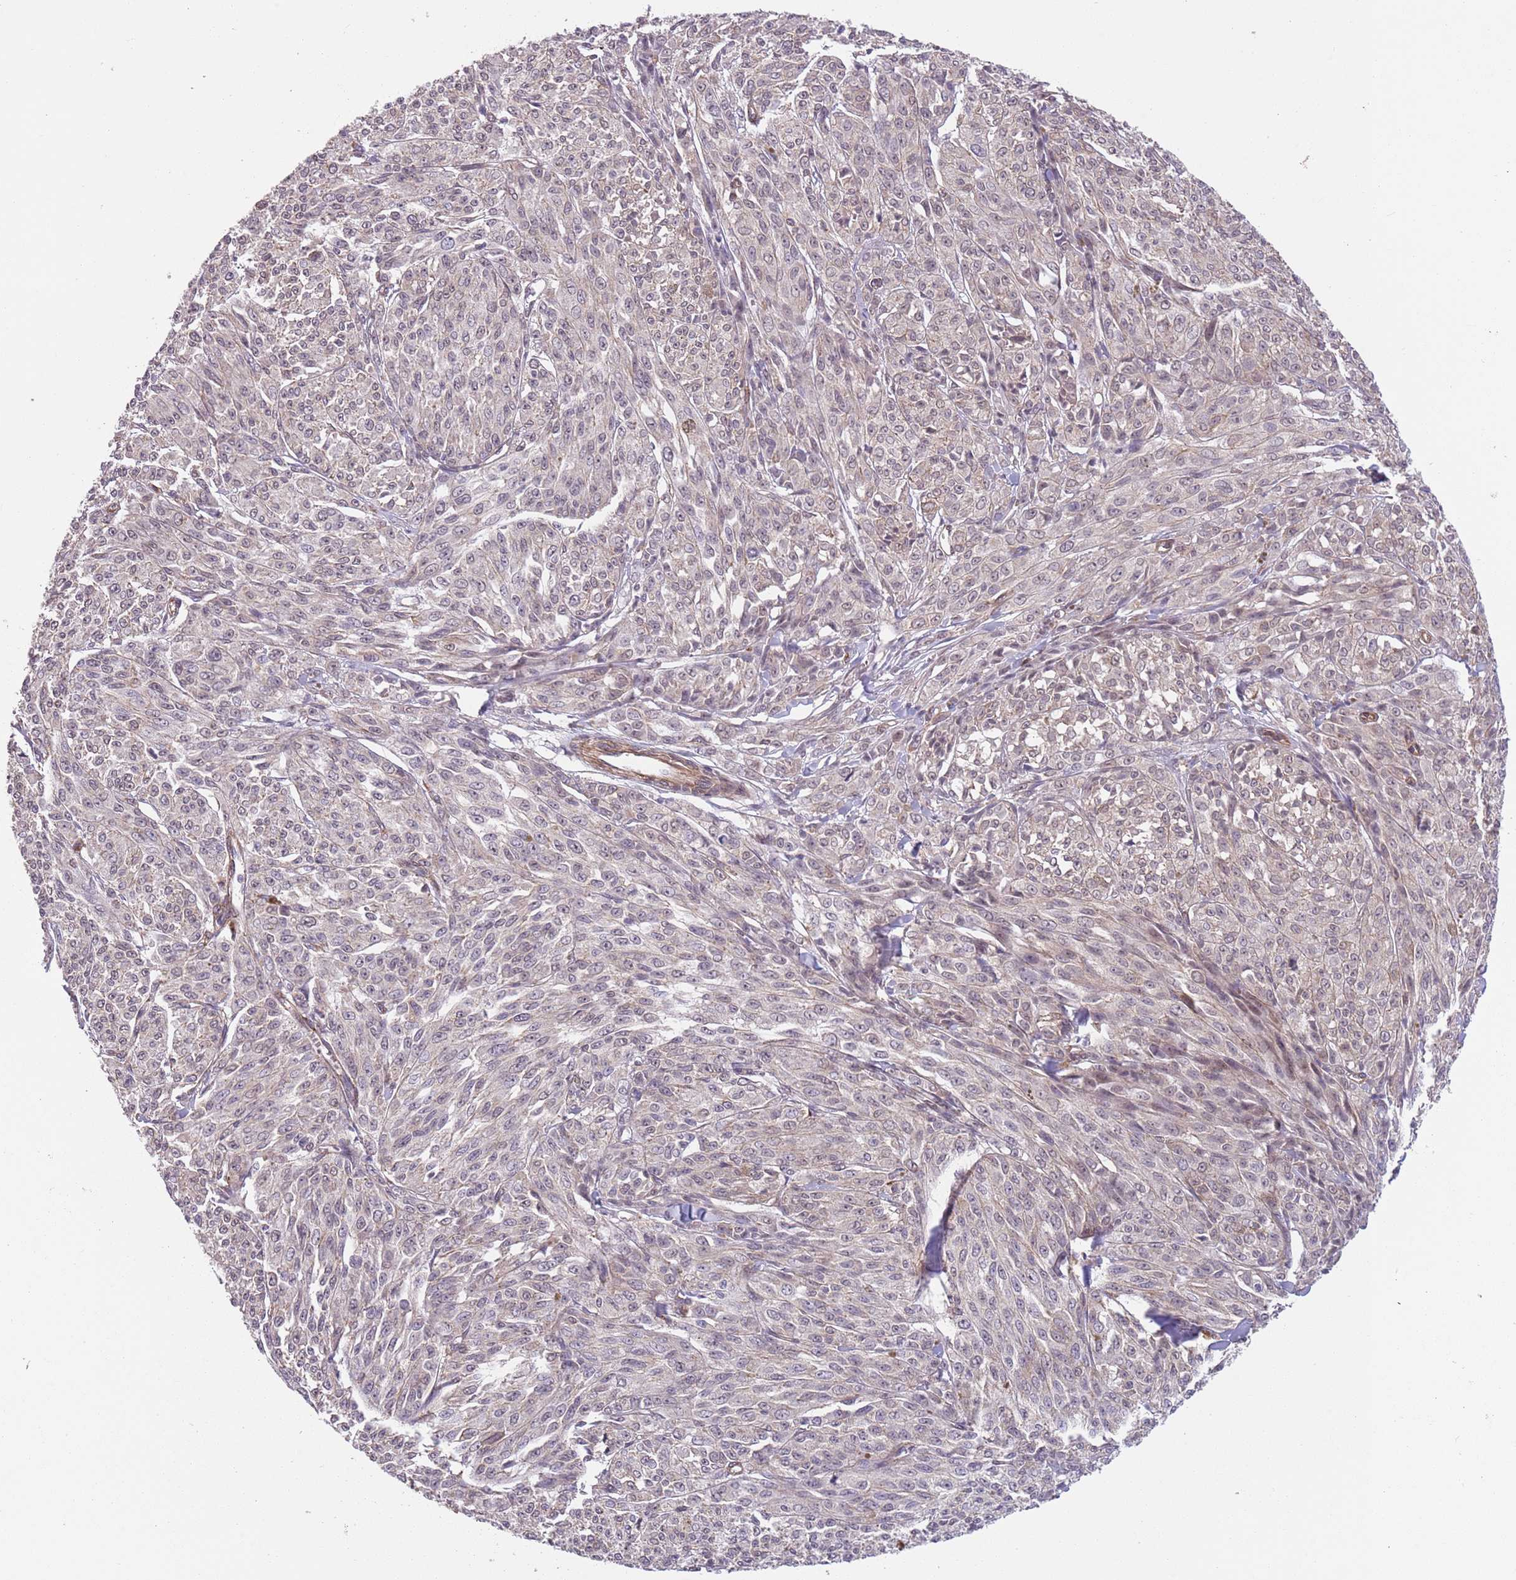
{"staining": {"intensity": "weak", "quantity": "<25%", "location": "nuclear"}, "tissue": "melanoma", "cell_type": "Tumor cells", "image_type": "cancer", "snomed": [{"axis": "morphology", "description": "Malignant melanoma, NOS"}, {"axis": "topography", "description": "Skin"}], "caption": "This photomicrograph is of malignant melanoma stained with immunohistochemistry (IHC) to label a protein in brown with the nuclei are counter-stained blue. There is no positivity in tumor cells.", "gene": "CREBZF", "patient": {"sex": "female", "age": 52}}